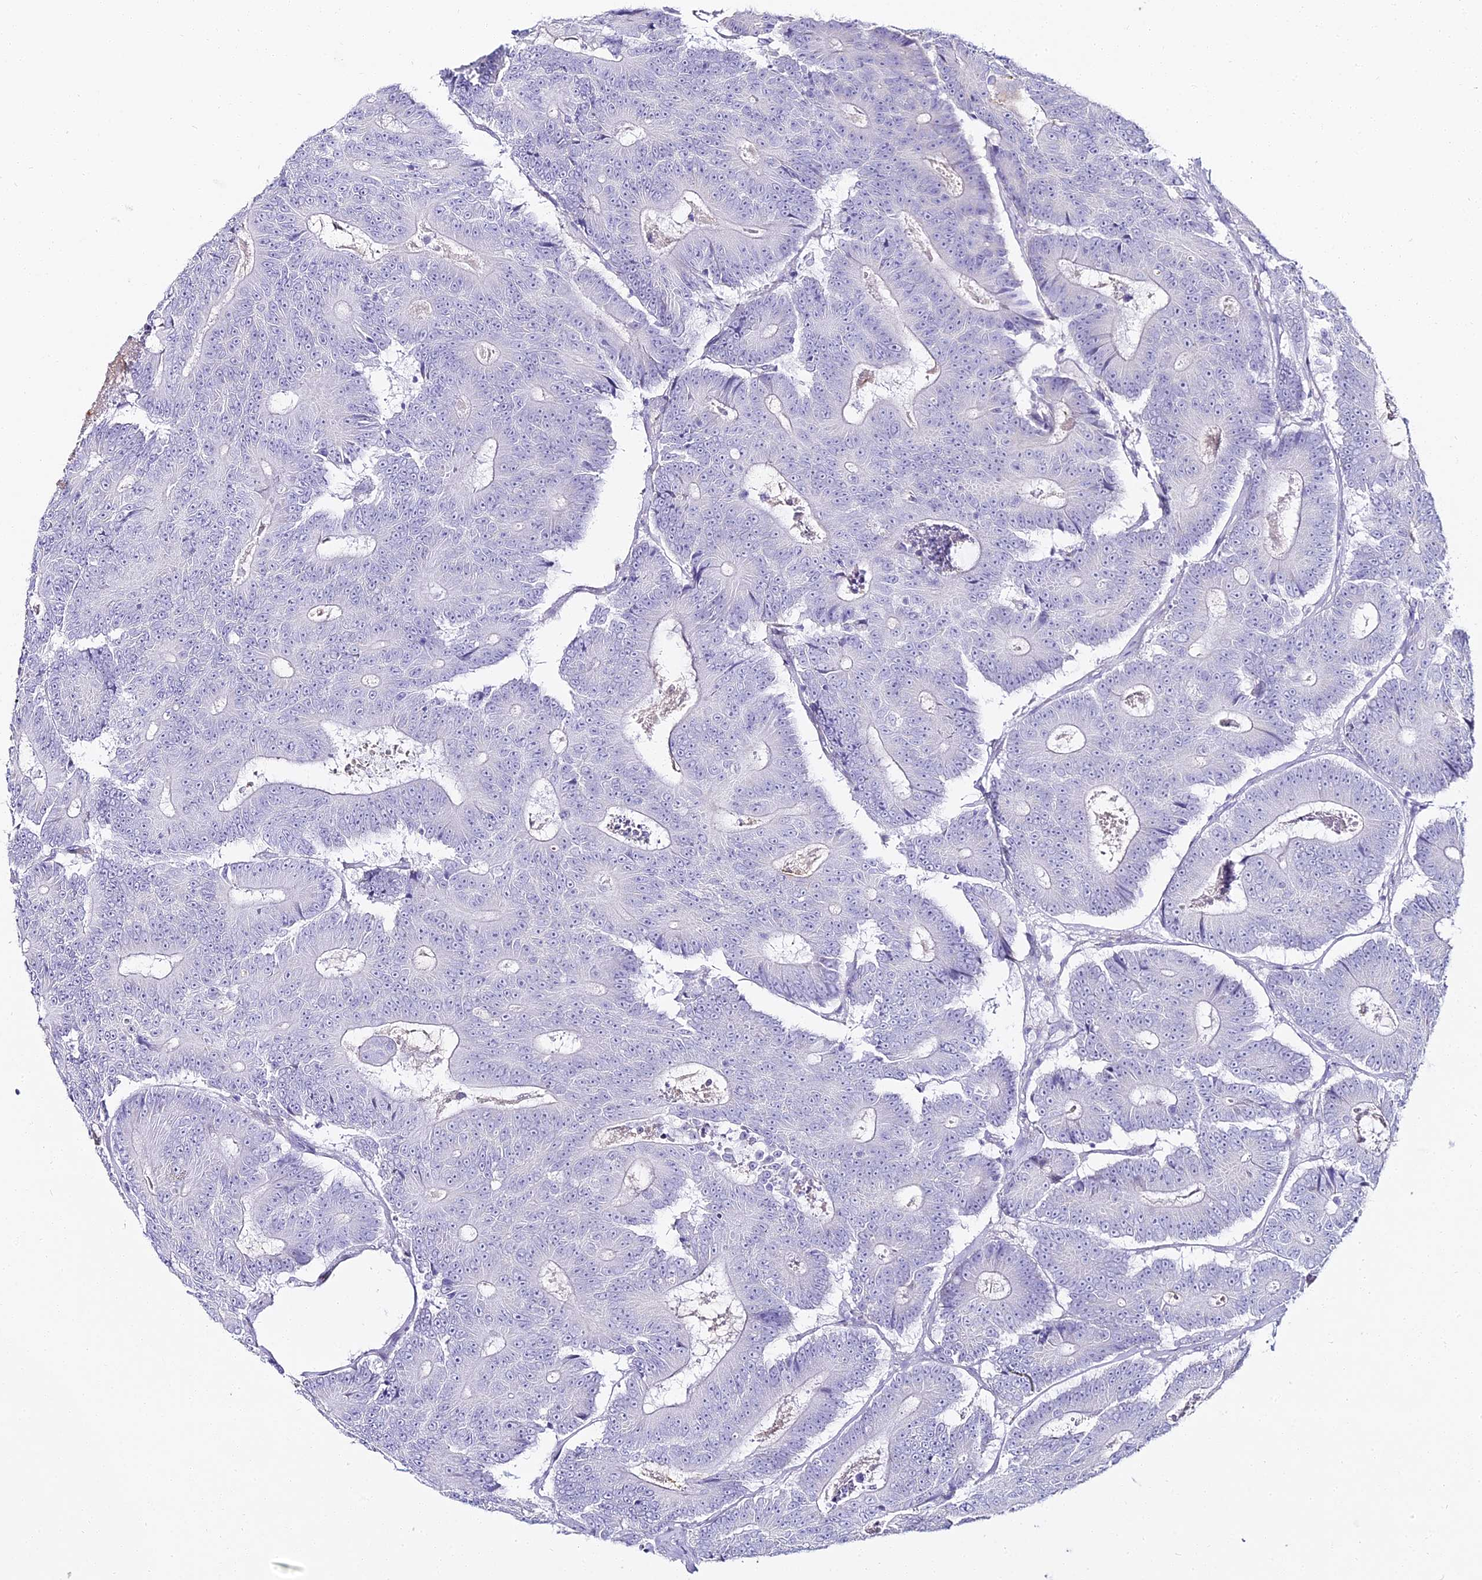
{"staining": {"intensity": "negative", "quantity": "none", "location": "none"}, "tissue": "colorectal cancer", "cell_type": "Tumor cells", "image_type": "cancer", "snomed": [{"axis": "morphology", "description": "Adenocarcinoma, NOS"}, {"axis": "topography", "description": "Colon"}], "caption": "A high-resolution image shows immunohistochemistry staining of colorectal cancer, which demonstrates no significant staining in tumor cells. Nuclei are stained in blue.", "gene": "ALPG", "patient": {"sex": "male", "age": 83}}